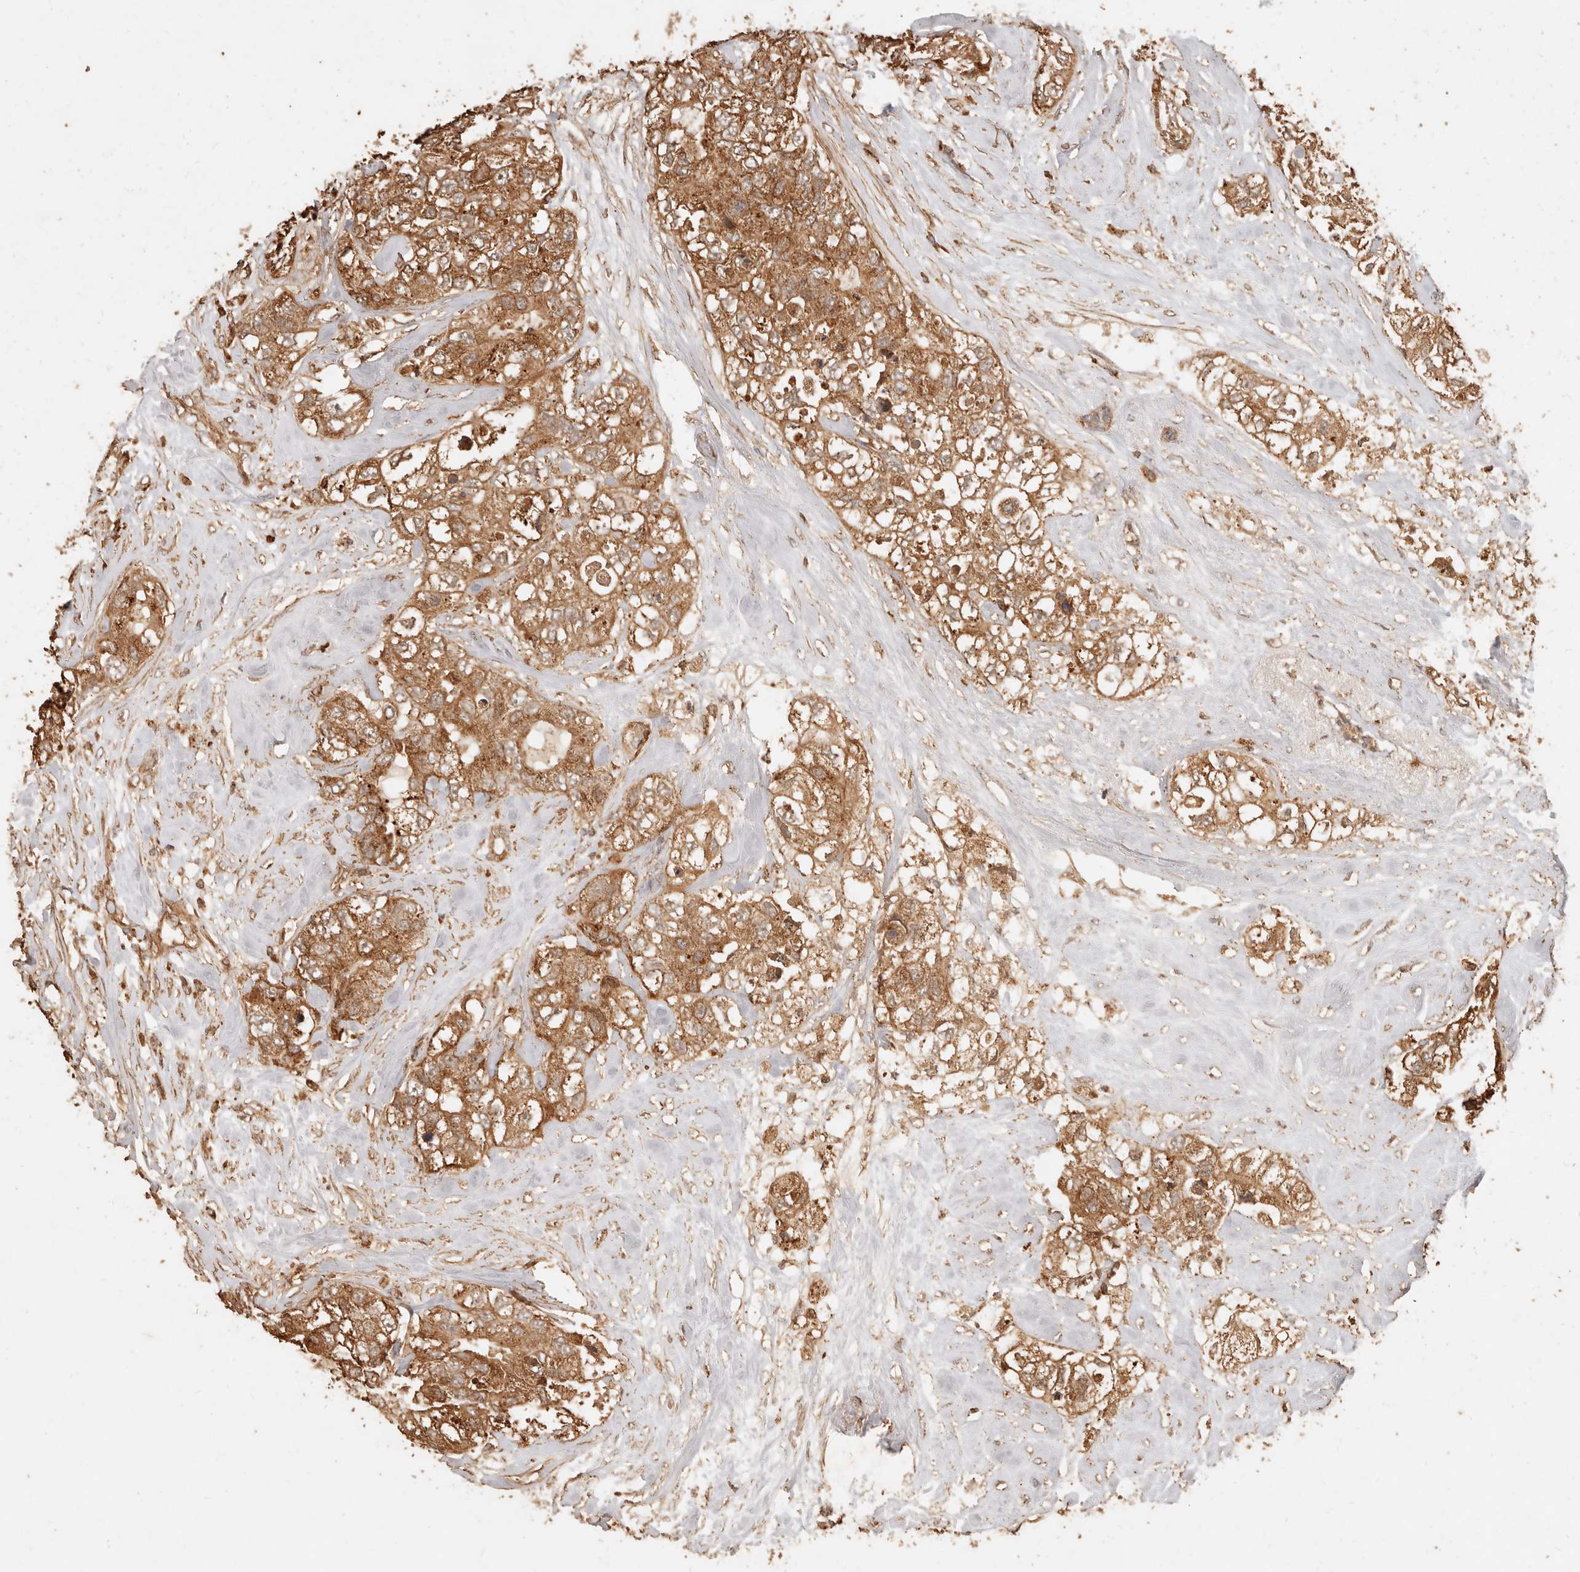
{"staining": {"intensity": "moderate", "quantity": ">75%", "location": "cytoplasmic/membranous"}, "tissue": "breast cancer", "cell_type": "Tumor cells", "image_type": "cancer", "snomed": [{"axis": "morphology", "description": "Duct carcinoma"}, {"axis": "topography", "description": "Breast"}], "caption": "DAB immunohistochemical staining of breast intraductal carcinoma demonstrates moderate cytoplasmic/membranous protein positivity in about >75% of tumor cells. Using DAB (brown) and hematoxylin (blue) stains, captured at high magnification using brightfield microscopy.", "gene": "FAM180B", "patient": {"sex": "female", "age": 62}}